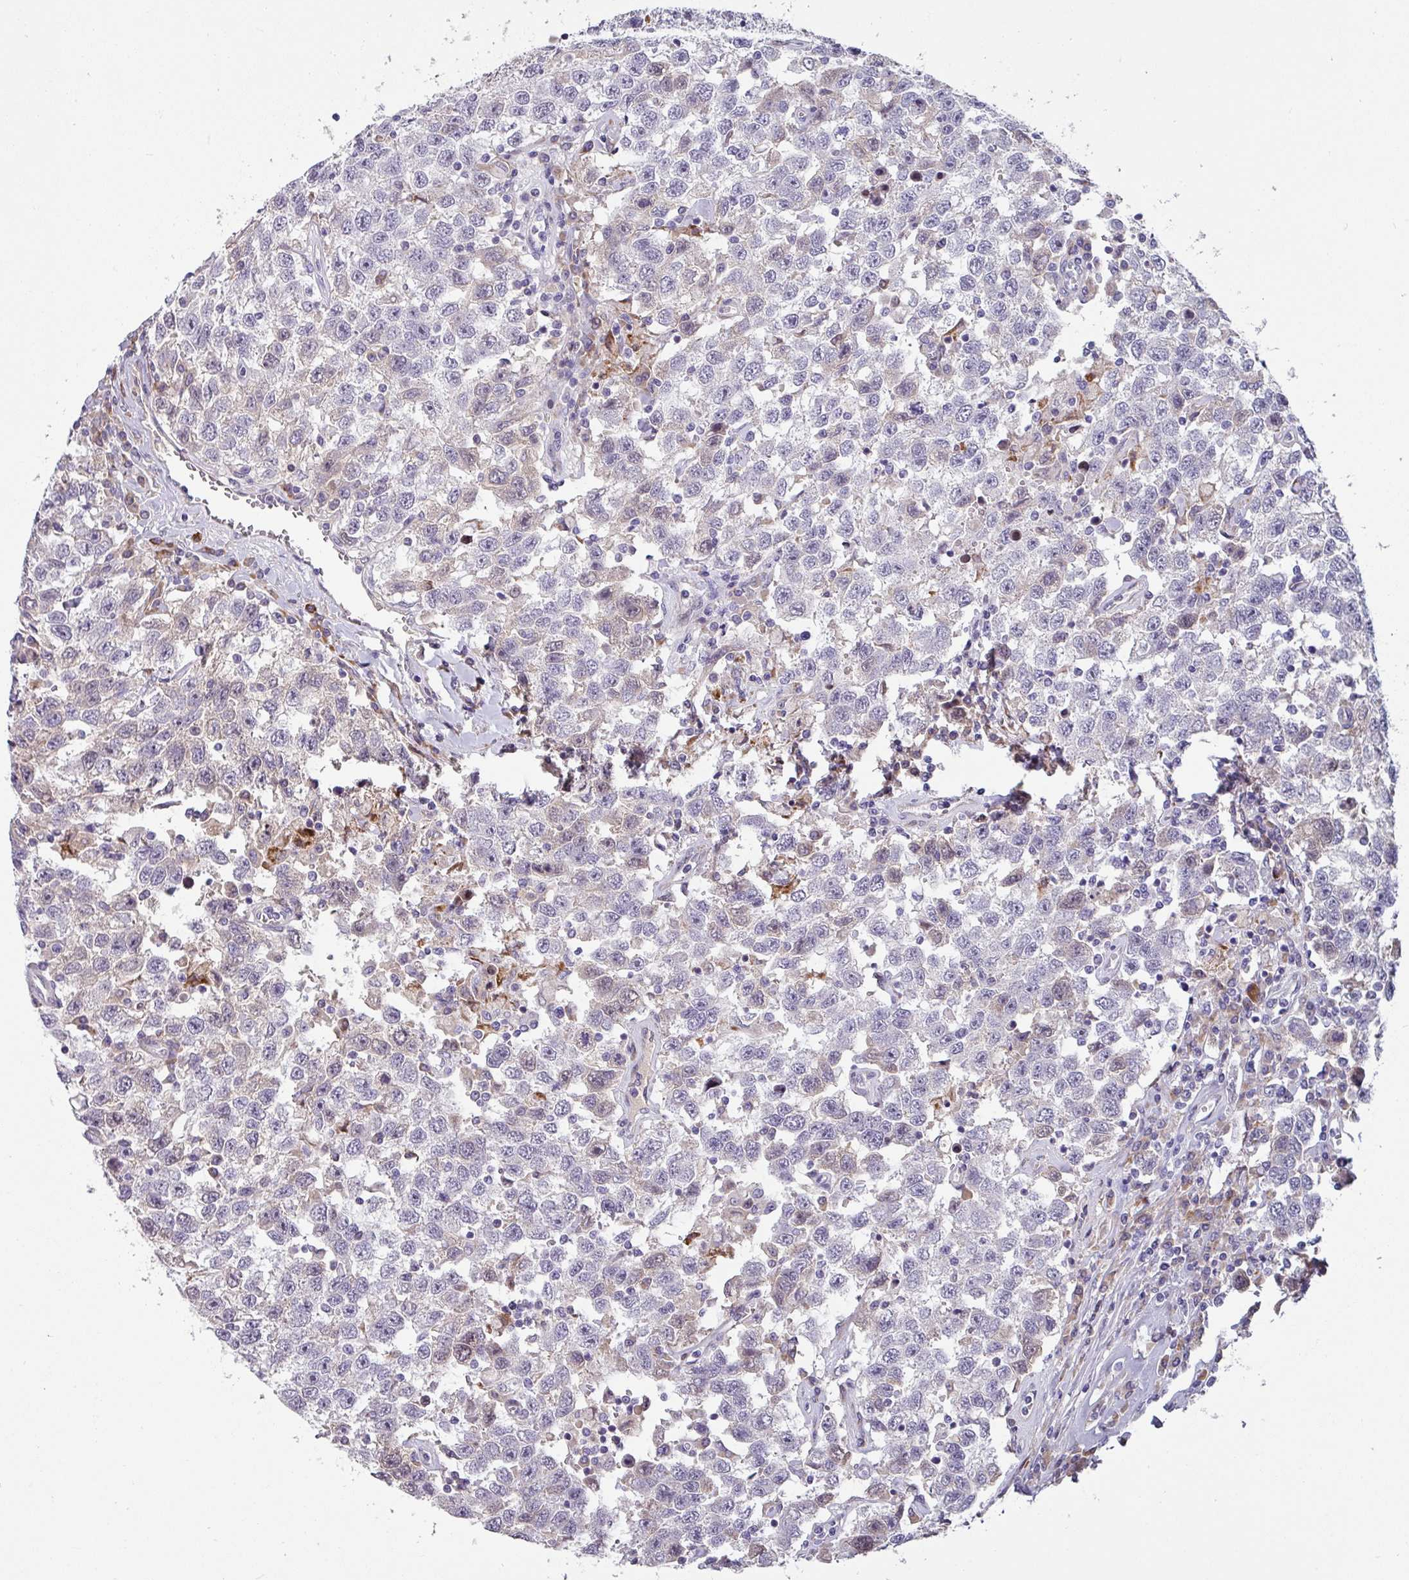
{"staining": {"intensity": "negative", "quantity": "none", "location": "none"}, "tissue": "testis cancer", "cell_type": "Tumor cells", "image_type": "cancer", "snomed": [{"axis": "morphology", "description": "Seminoma, NOS"}, {"axis": "topography", "description": "Testis"}], "caption": "Human seminoma (testis) stained for a protein using IHC reveals no expression in tumor cells.", "gene": "KLHL3", "patient": {"sex": "male", "age": 41}}